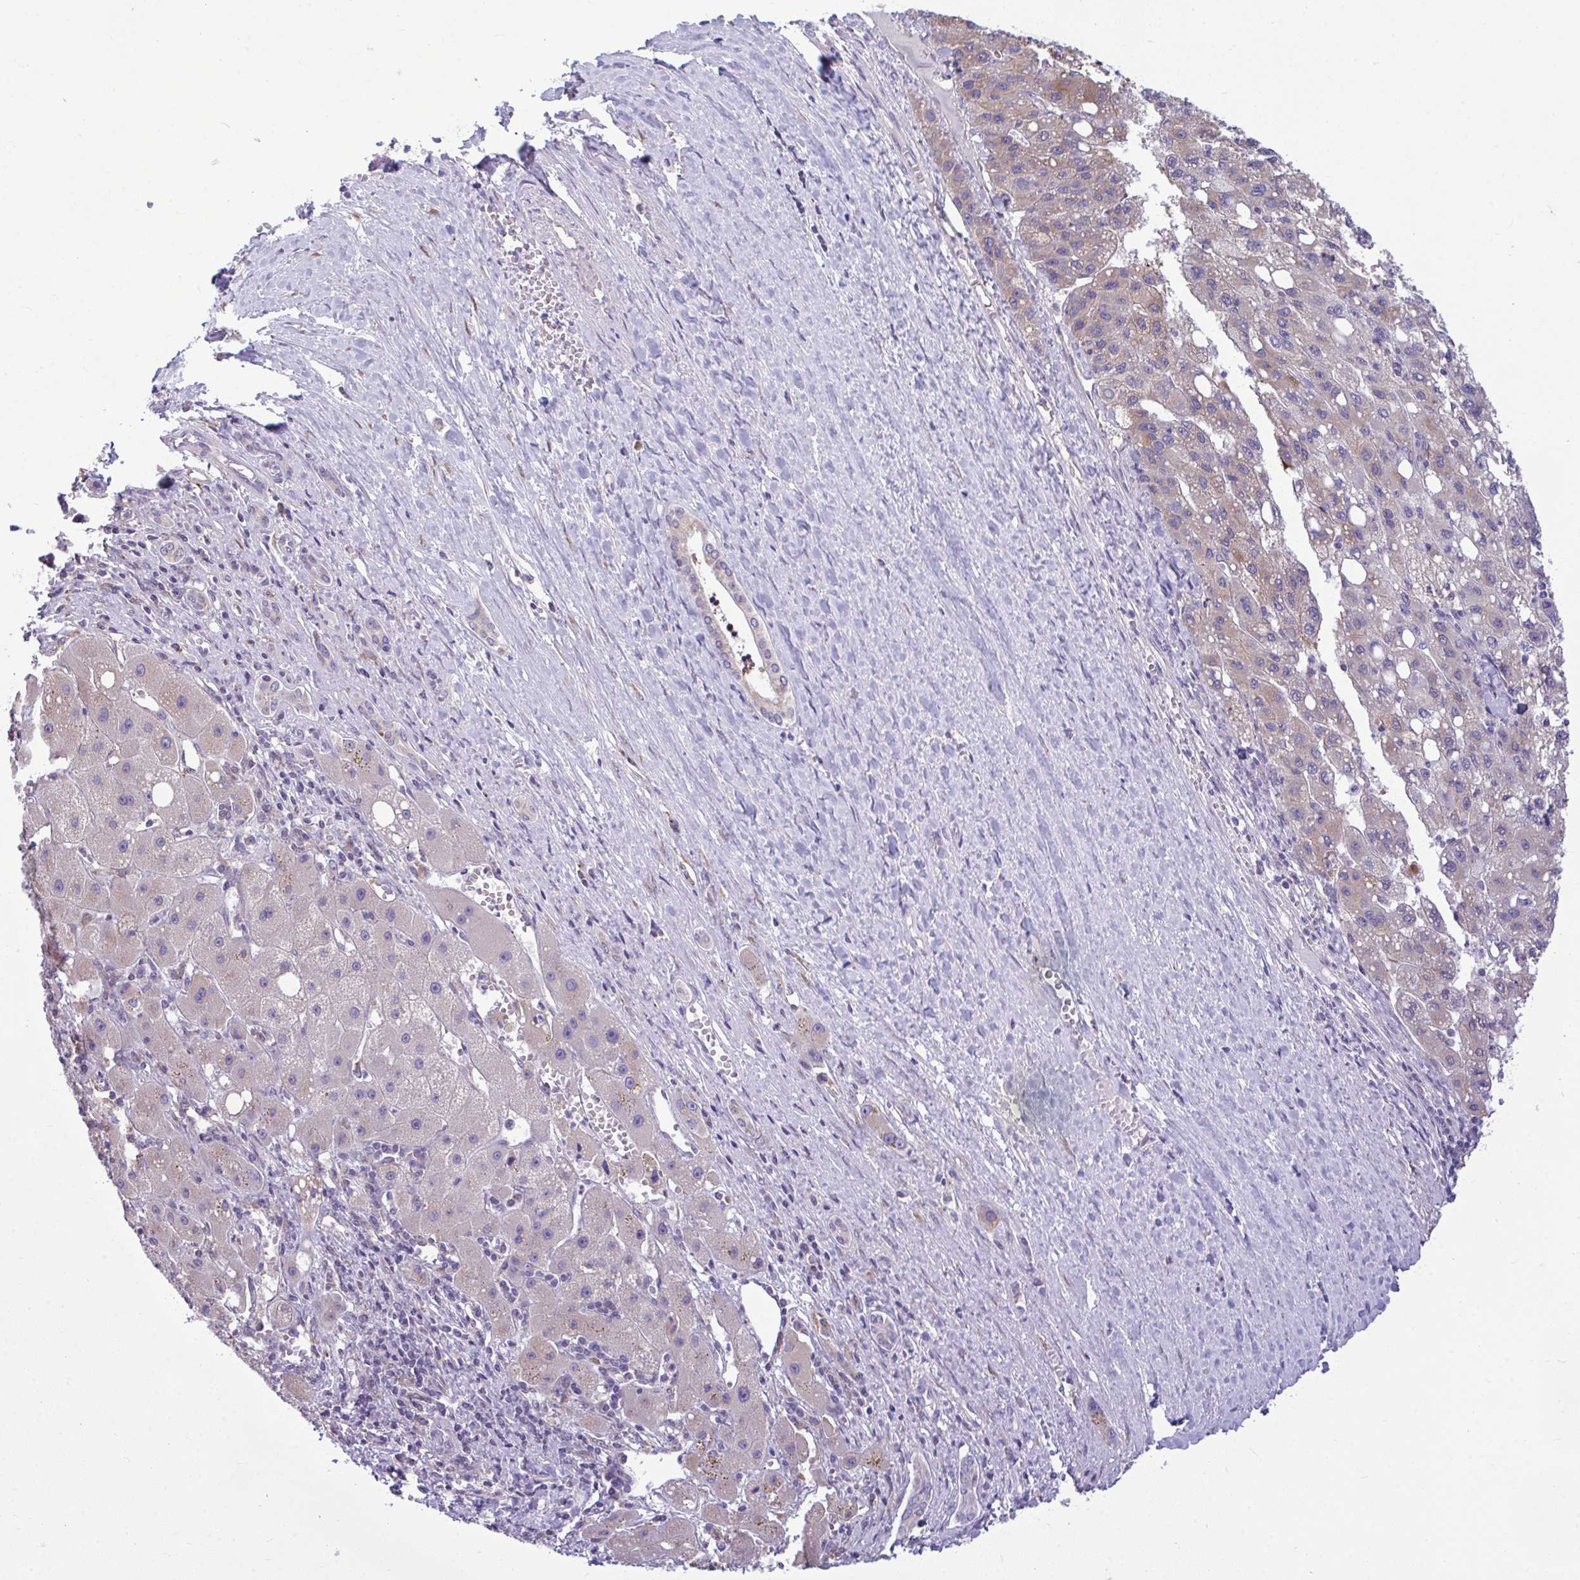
{"staining": {"intensity": "weak", "quantity": "<25%", "location": "cytoplasmic/membranous"}, "tissue": "liver cancer", "cell_type": "Tumor cells", "image_type": "cancer", "snomed": [{"axis": "morphology", "description": "Carcinoma, Hepatocellular, NOS"}, {"axis": "topography", "description": "Liver"}], "caption": "High power microscopy photomicrograph of an immunohistochemistry image of liver cancer (hepatocellular carcinoma), revealing no significant staining in tumor cells.", "gene": "PIGK", "patient": {"sex": "female", "age": 82}}